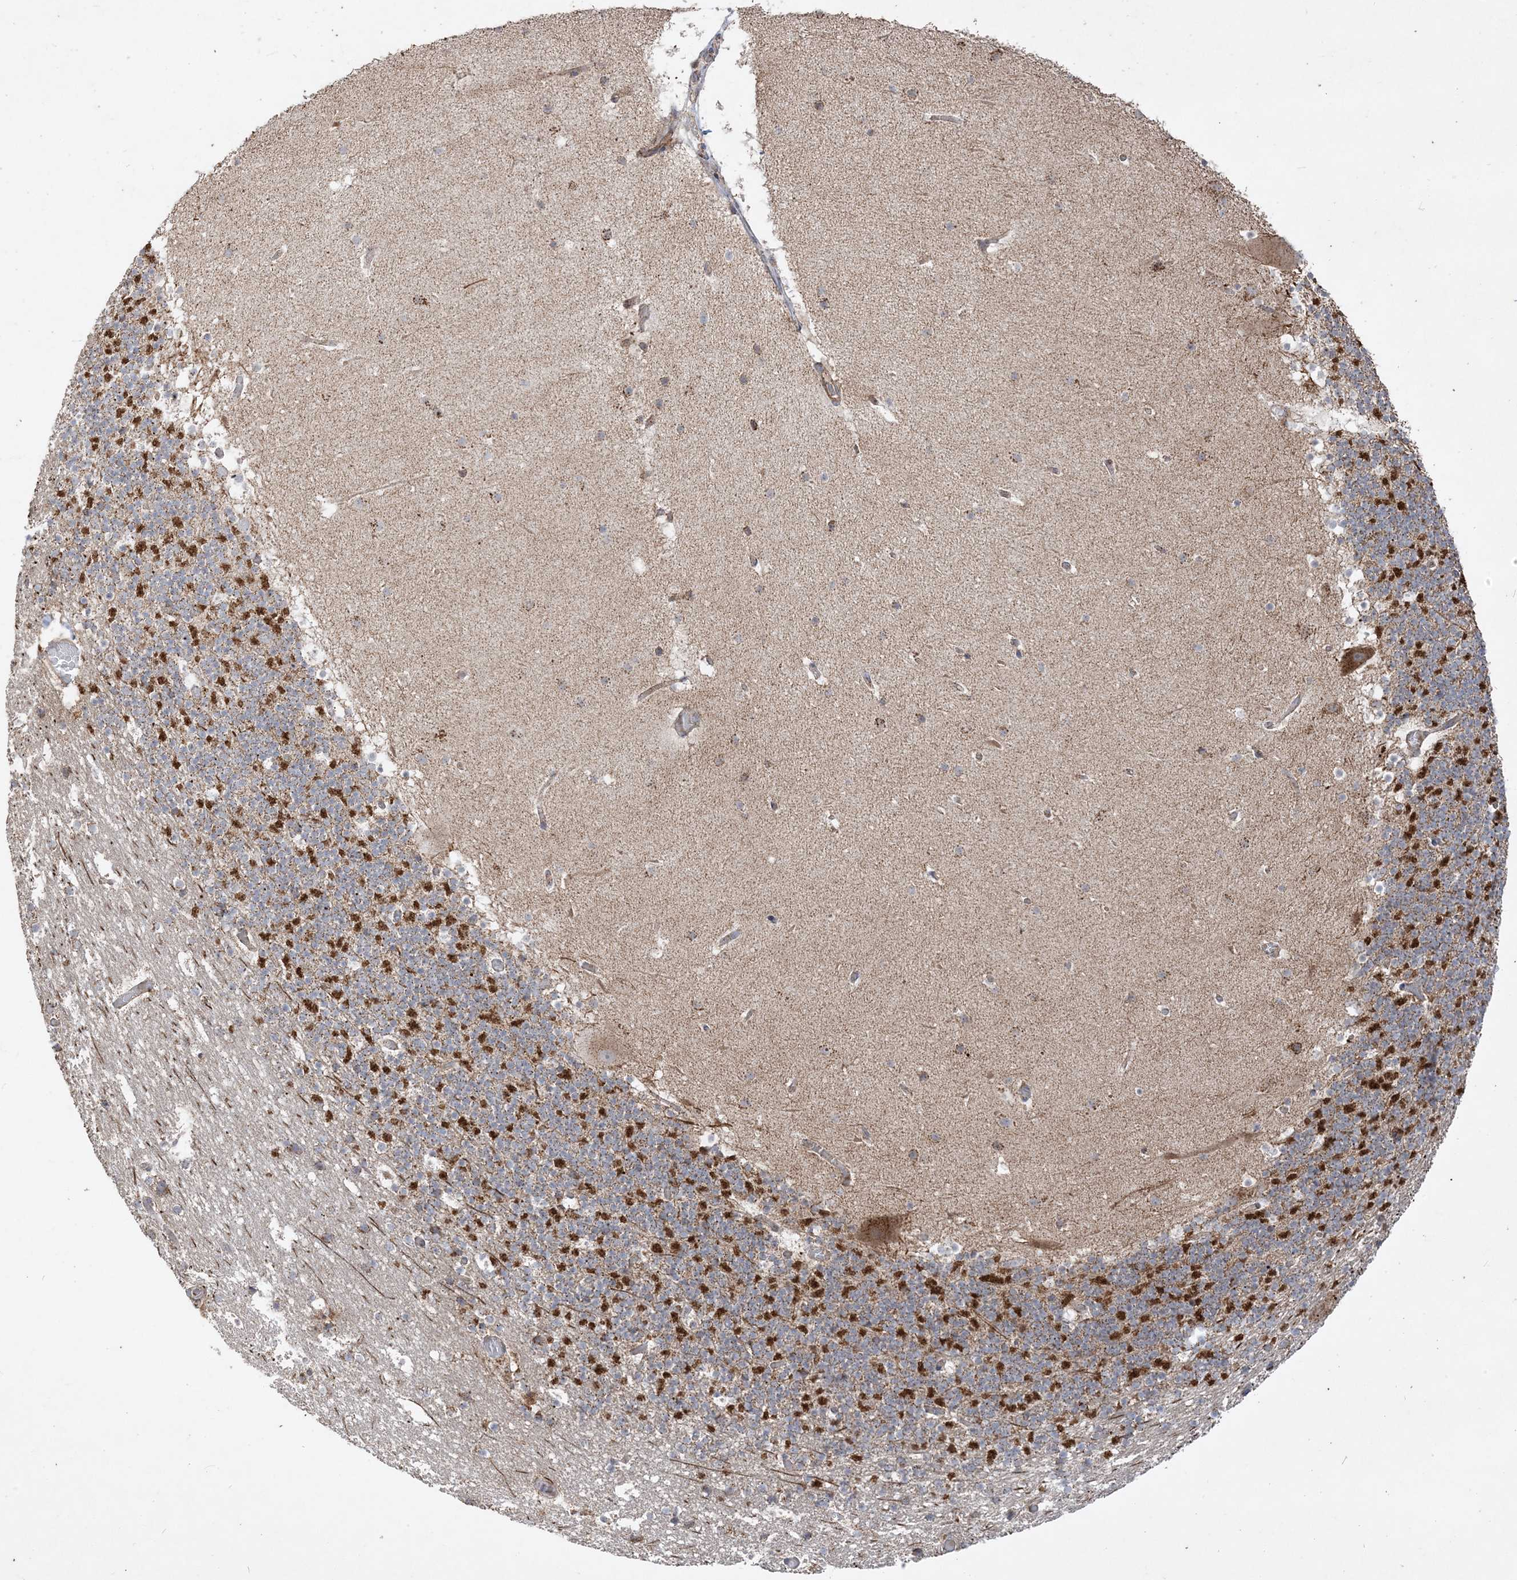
{"staining": {"intensity": "strong", "quantity": "25%-75%", "location": "cytoplasmic/membranous"}, "tissue": "cerebellum", "cell_type": "Cells in granular layer", "image_type": "normal", "snomed": [{"axis": "morphology", "description": "Normal tissue, NOS"}, {"axis": "topography", "description": "Cerebellum"}], "caption": "Protein expression analysis of normal cerebellum demonstrates strong cytoplasmic/membranous expression in approximately 25%-75% of cells in granular layer.", "gene": "AARS2", "patient": {"sex": "male", "age": 57}}